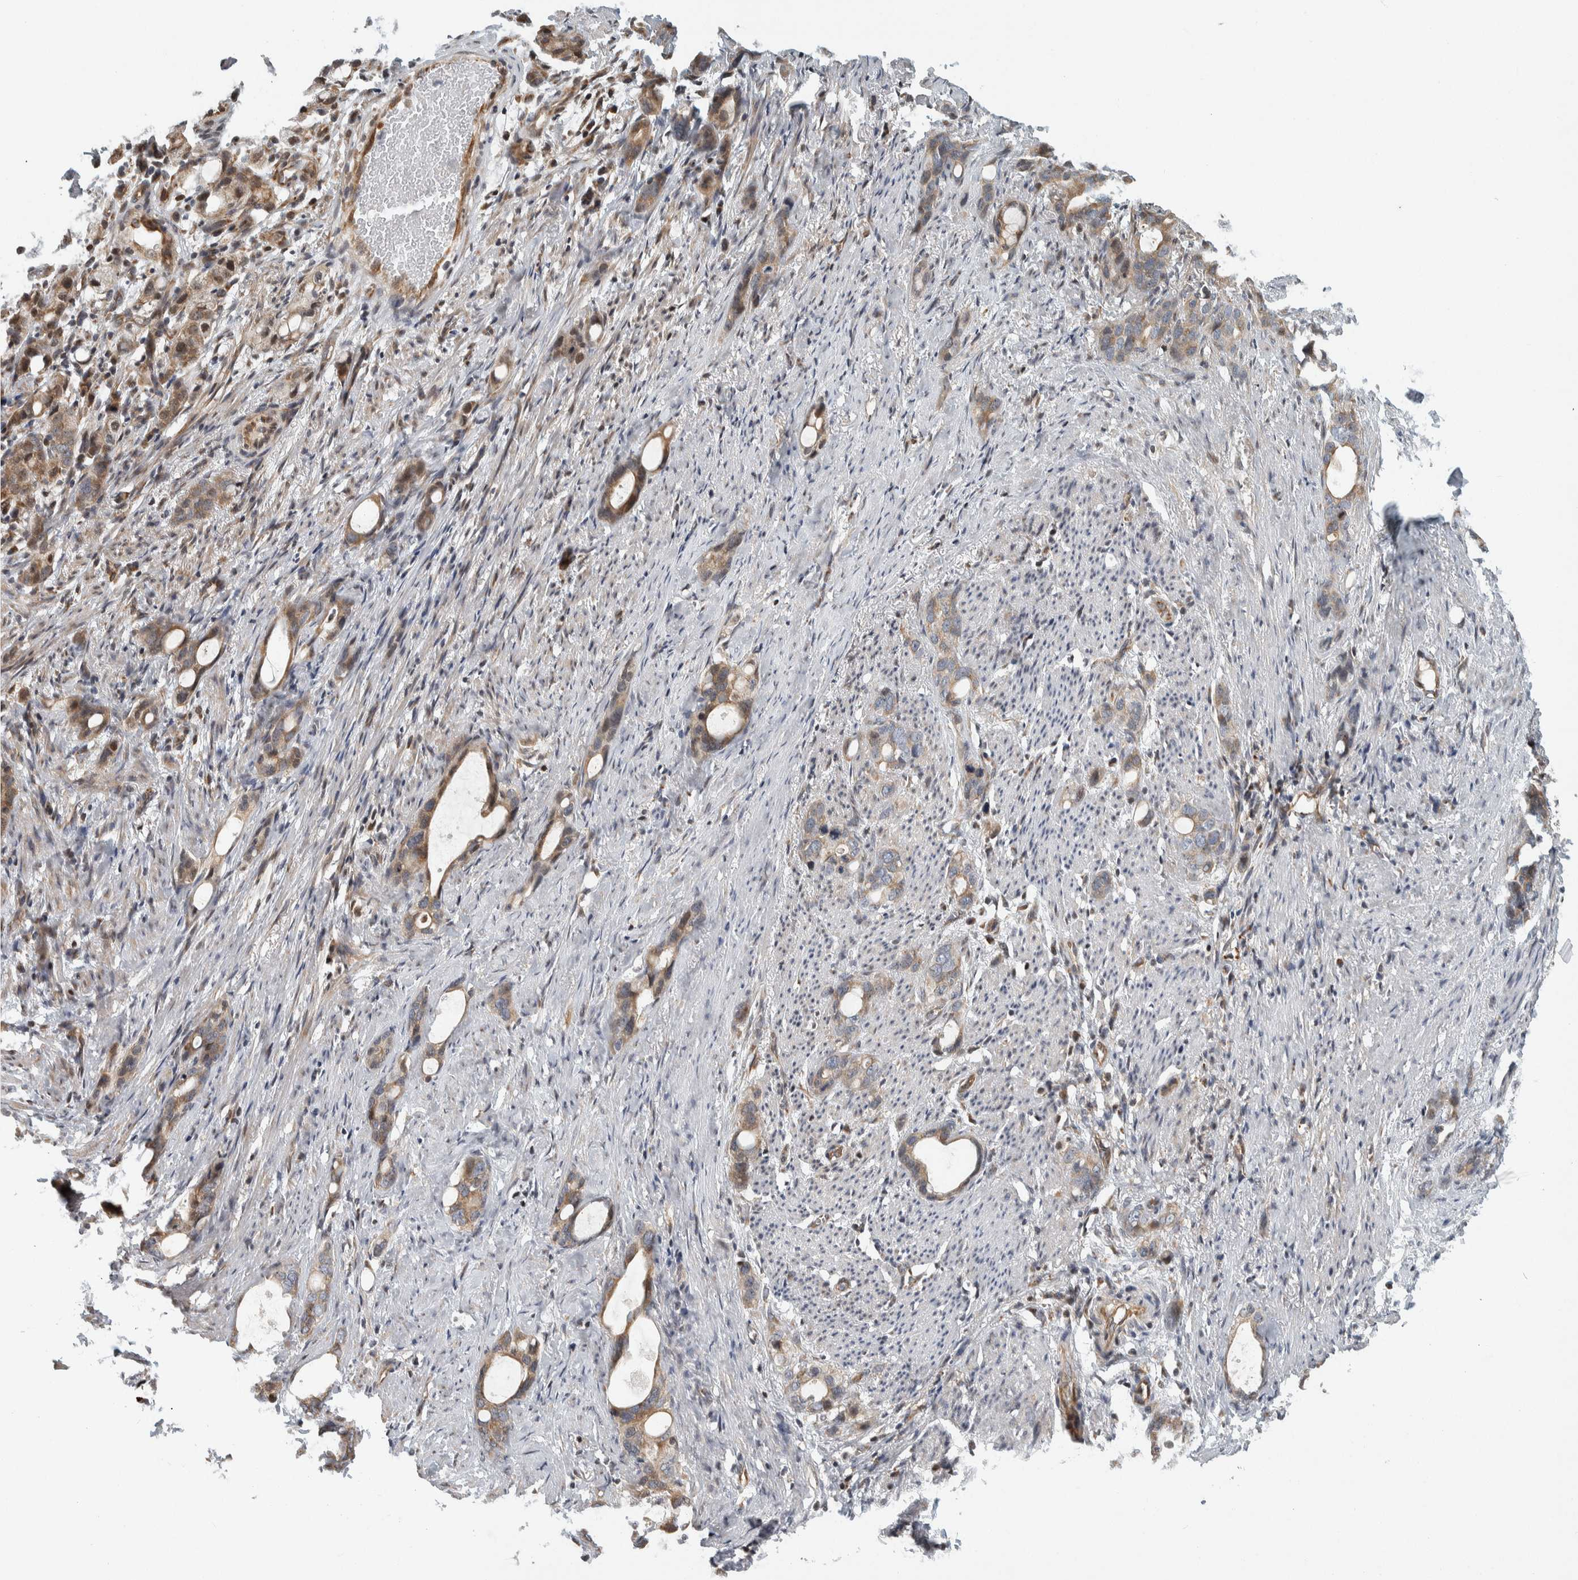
{"staining": {"intensity": "moderate", "quantity": ">75%", "location": "cytoplasmic/membranous"}, "tissue": "stomach cancer", "cell_type": "Tumor cells", "image_type": "cancer", "snomed": [{"axis": "morphology", "description": "Adenocarcinoma, NOS"}, {"axis": "topography", "description": "Stomach"}], "caption": "The micrograph displays immunohistochemical staining of adenocarcinoma (stomach). There is moderate cytoplasmic/membranous staining is appreciated in approximately >75% of tumor cells. Nuclei are stained in blue.", "gene": "AFP", "patient": {"sex": "female", "age": 75}}